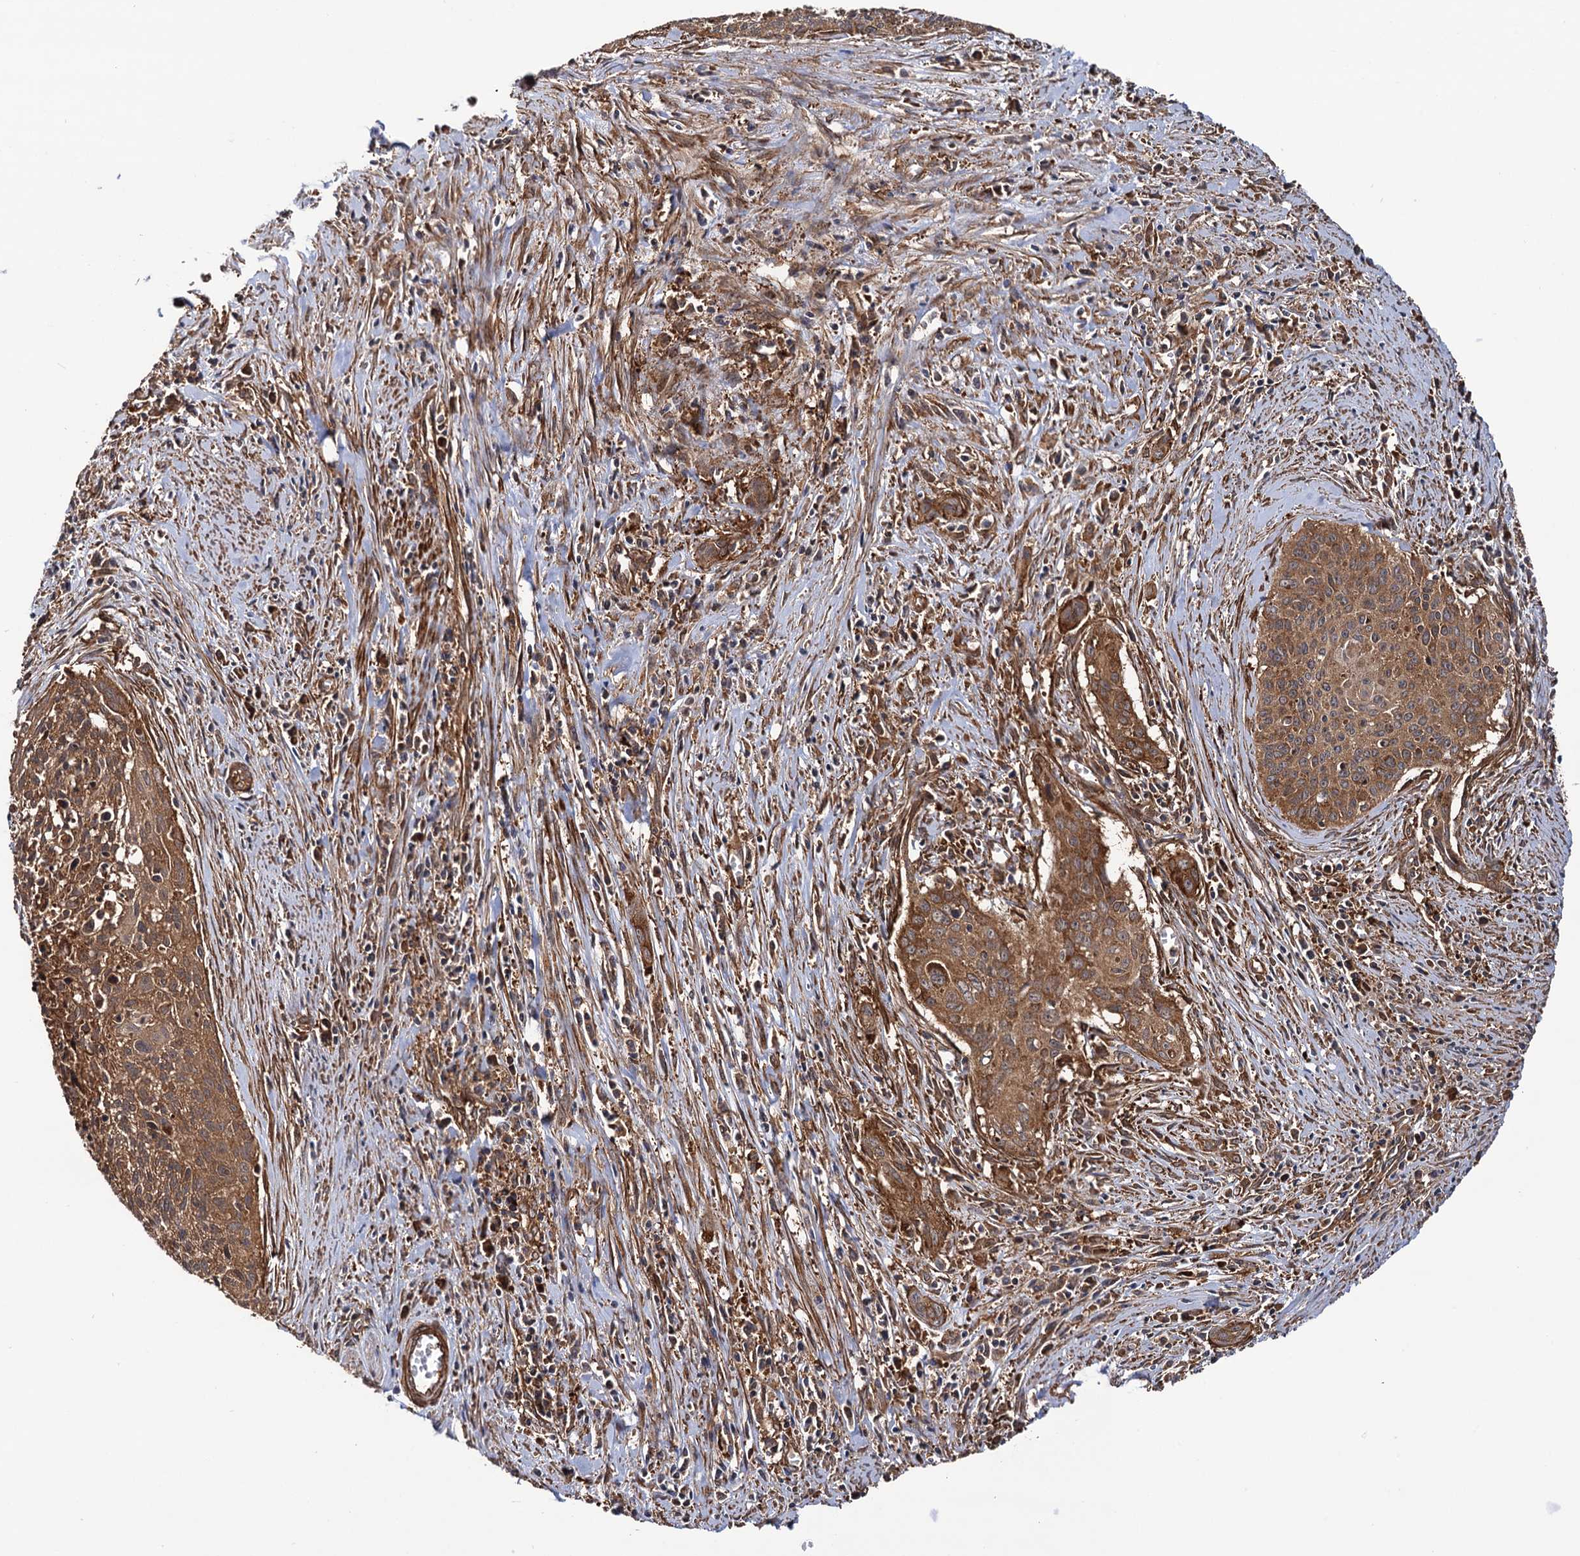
{"staining": {"intensity": "moderate", "quantity": ">75%", "location": "cytoplasmic/membranous"}, "tissue": "cervical cancer", "cell_type": "Tumor cells", "image_type": "cancer", "snomed": [{"axis": "morphology", "description": "Squamous cell carcinoma, NOS"}, {"axis": "topography", "description": "Cervix"}], "caption": "Immunohistochemistry (IHC) staining of cervical cancer (squamous cell carcinoma), which shows medium levels of moderate cytoplasmic/membranous expression in approximately >75% of tumor cells indicating moderate cytoplasmic/membranous protein expression. The staining was performed using DAB (3,3'-diaminobenzidine) (brown) for protein detection and nuclei were counterstained in hematoxylin (blue).", "gene": "ATP8B4", "patient": {"sex": "female", "age": 55}}